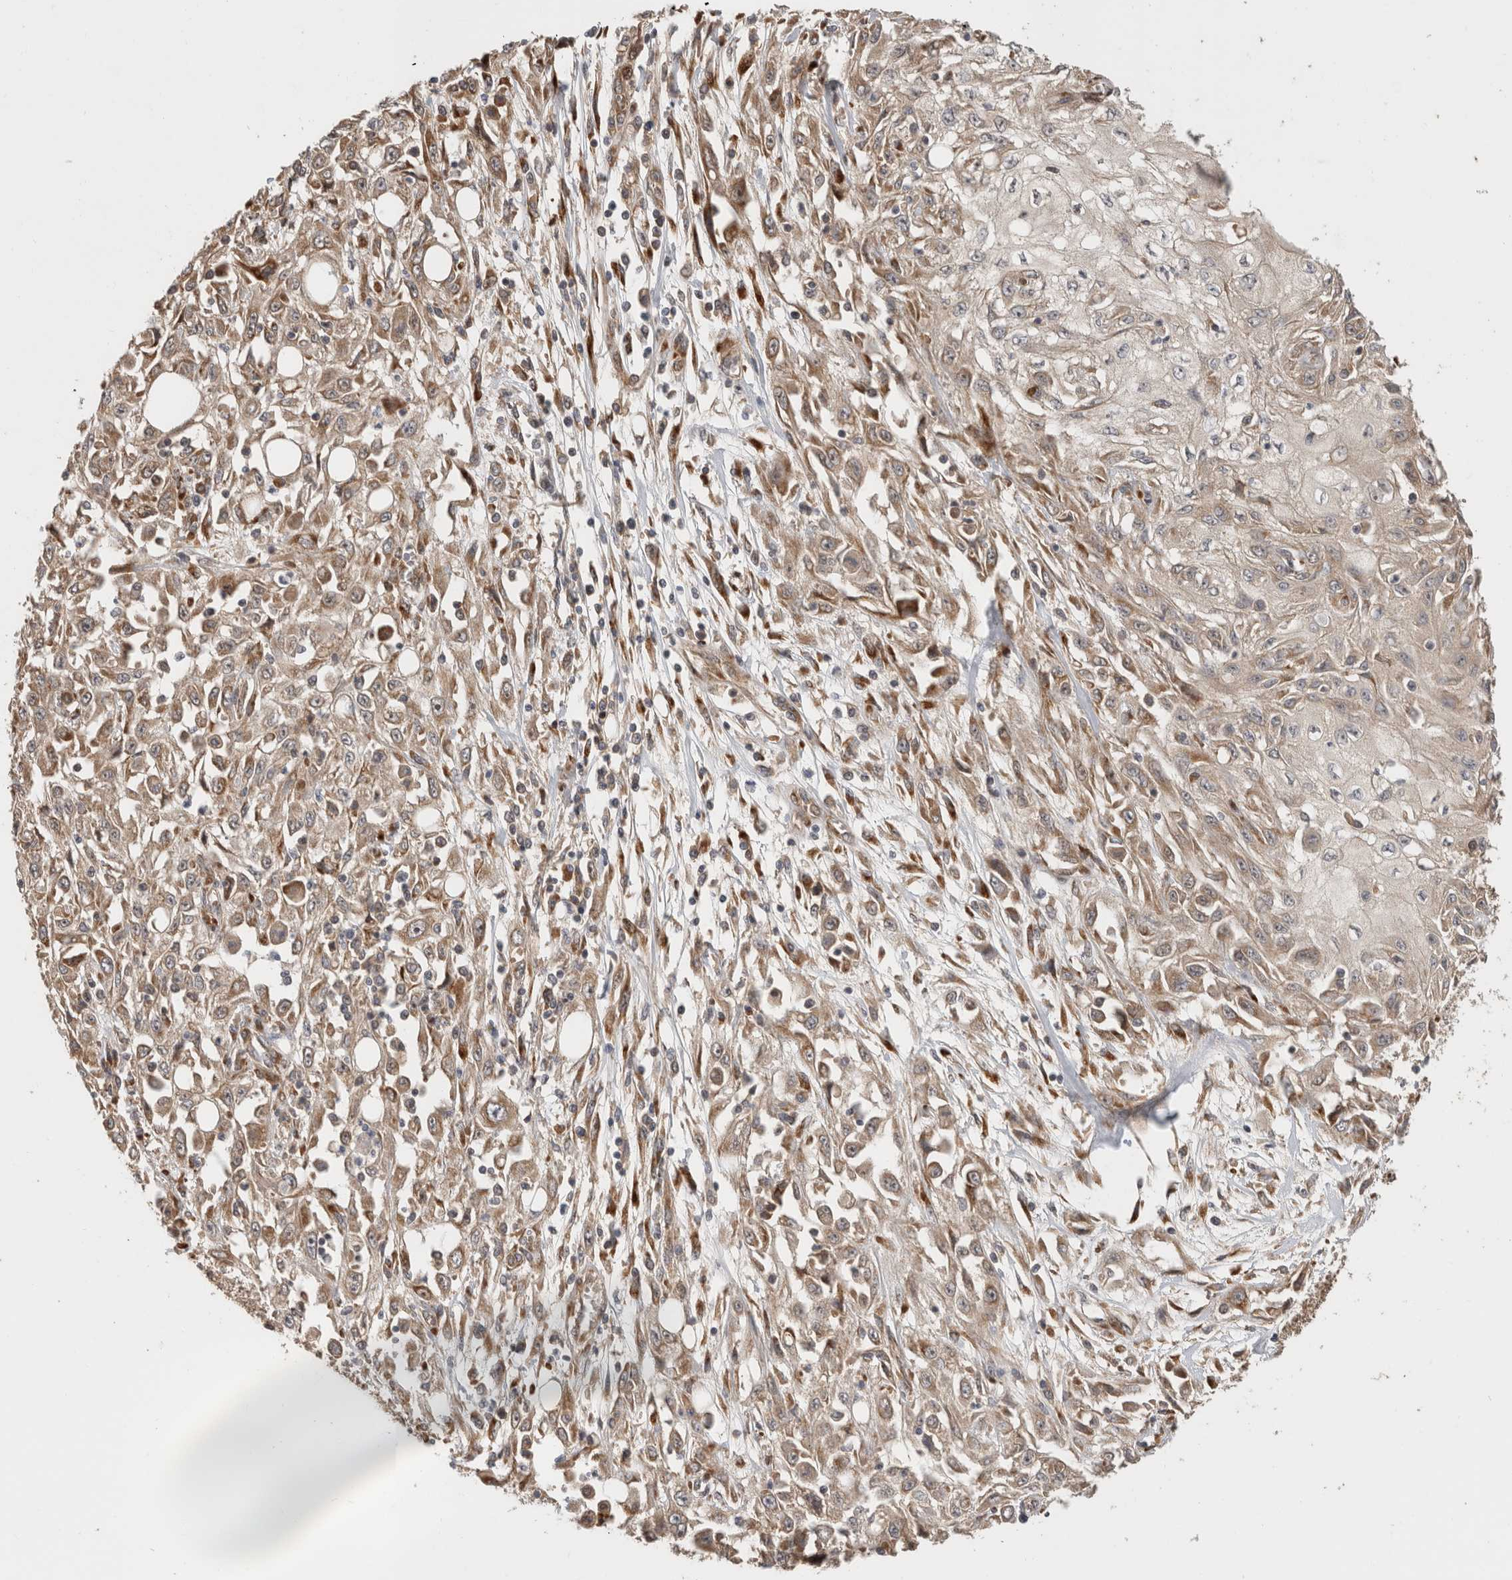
{"staining": {"intensity": "weak", "quantity": ">75%", "location": "cytoplasmic/membranous"}, "tissue": "skin cancer", "cell_type": "Tumor cells", "image_type": "cancer", "snomed": [{"axis": "morphology", "description": "Squamous cell carcinoma, NOS"}, {"axis": "morphology", "description": "Squamous cell carcinoma, metastatic, NOS"}, {"axis": "topography", "description": "Skin"}, {"axis": "topography", "description": "Lymph node"}], "caption": "The image exhibits staining of skin cancer (metastatic squamous cell carcinoma), revealing weak cytoplasmic/membranous protein staining (brown color) within tumor cells. Using DAB (brown) and hematoxylin (blue) stains, captured at high magnification using brightfield microscopy.", "gene": "PCDHB15", "patient": {"sex": "male", "age": 75}}